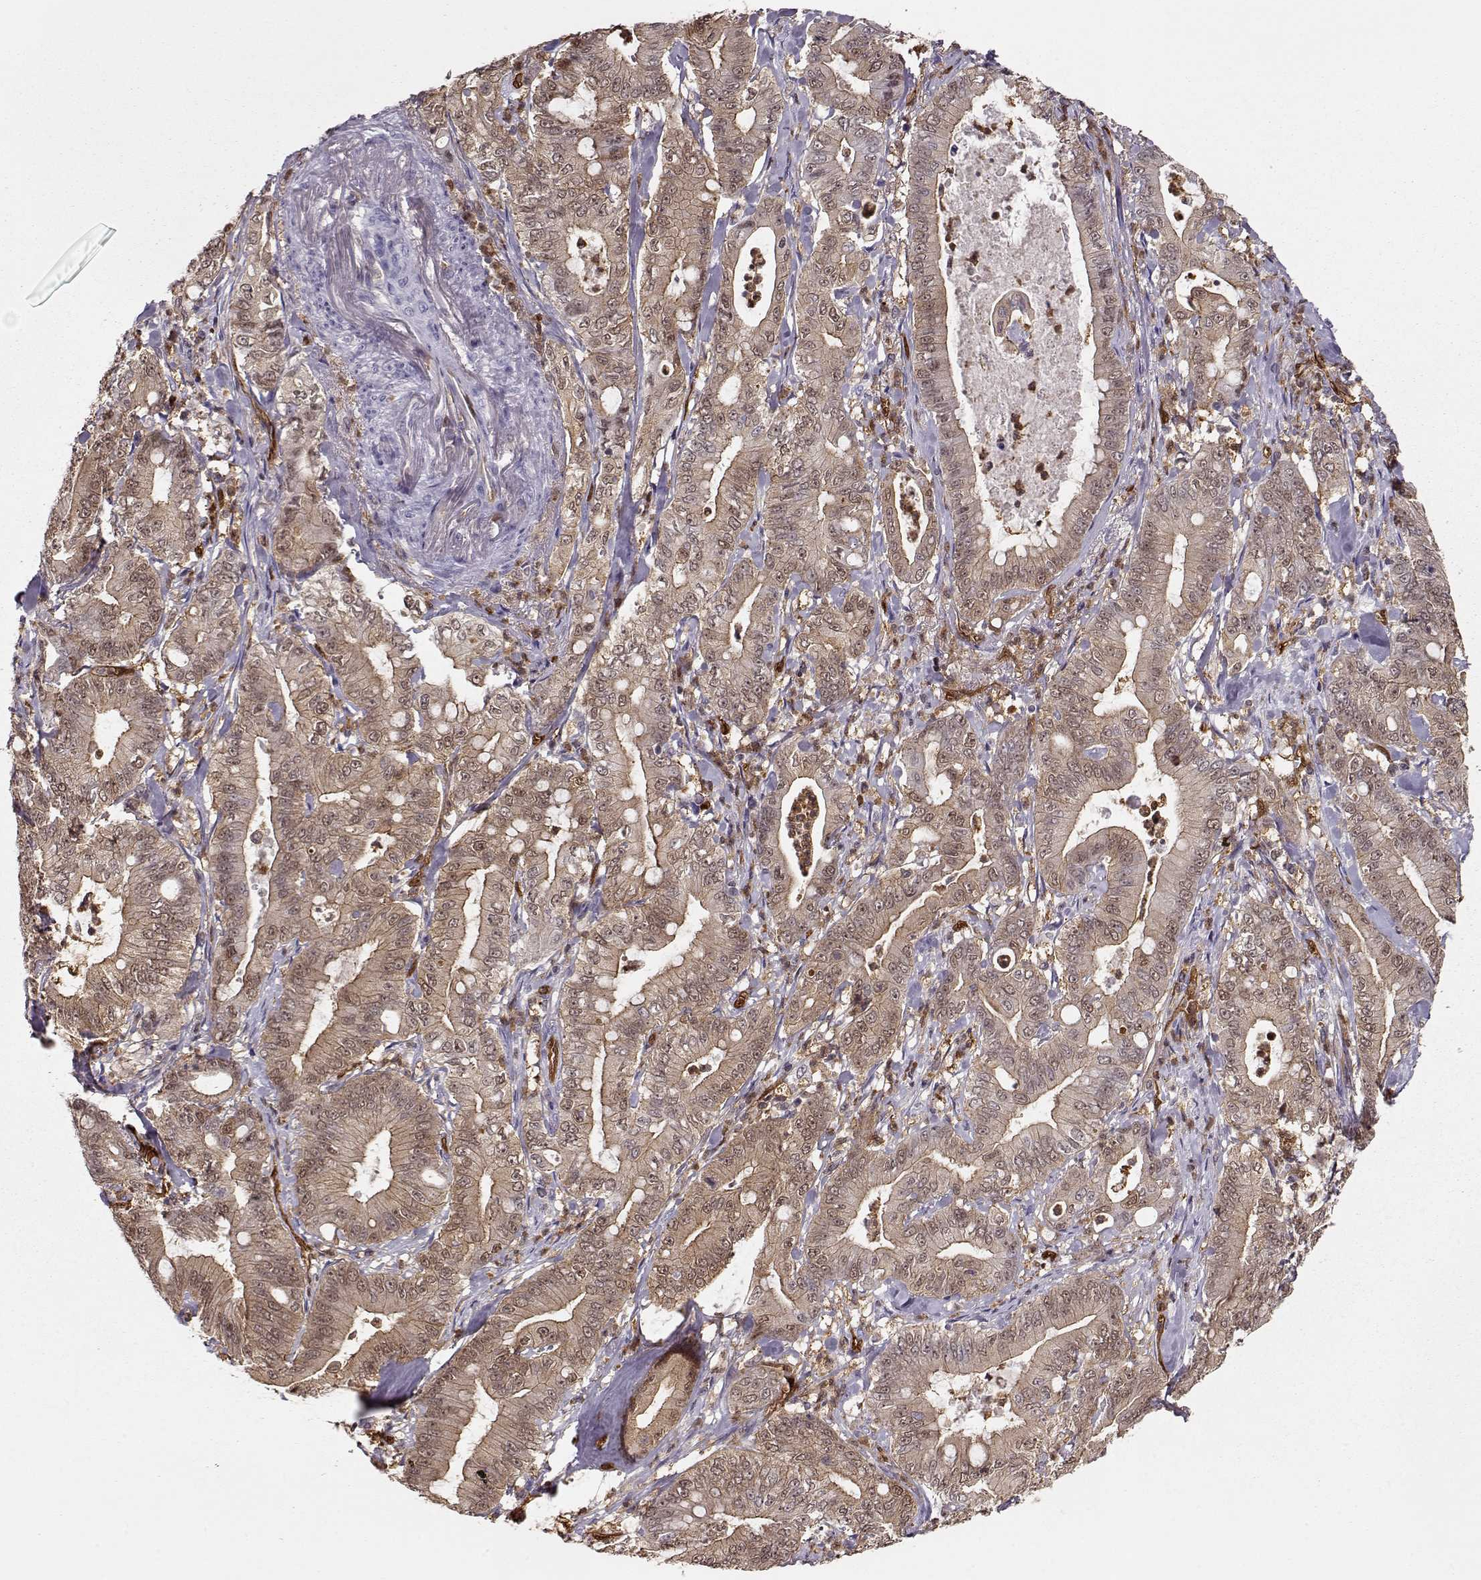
{"staining": {"intensity": "moderate", "quantity": ">75%", "location": "cytoplasmic/membranous"}, "tissue": "pancreatic cancer", "cell_type": "Tumor cells", "image_type": "cancer", "snomed": [{"axis": "morphology", "description": "Adenocarcinoma, NOS"}, {"axis": "topography", "description": "Pancreas"}], "caption": "Protein staining by IHC demonstrates moderate cytoplasmic/membranous expression in approximately >75% of tumor cells in pancreatic cancer (adenocarcinoma). (DAB (3,3'-diaminobenzidine) = brown stain, brightfield microscopy at high magnification).", "gene": "PNP", "patient": {"sex": "male", "age": 71}}